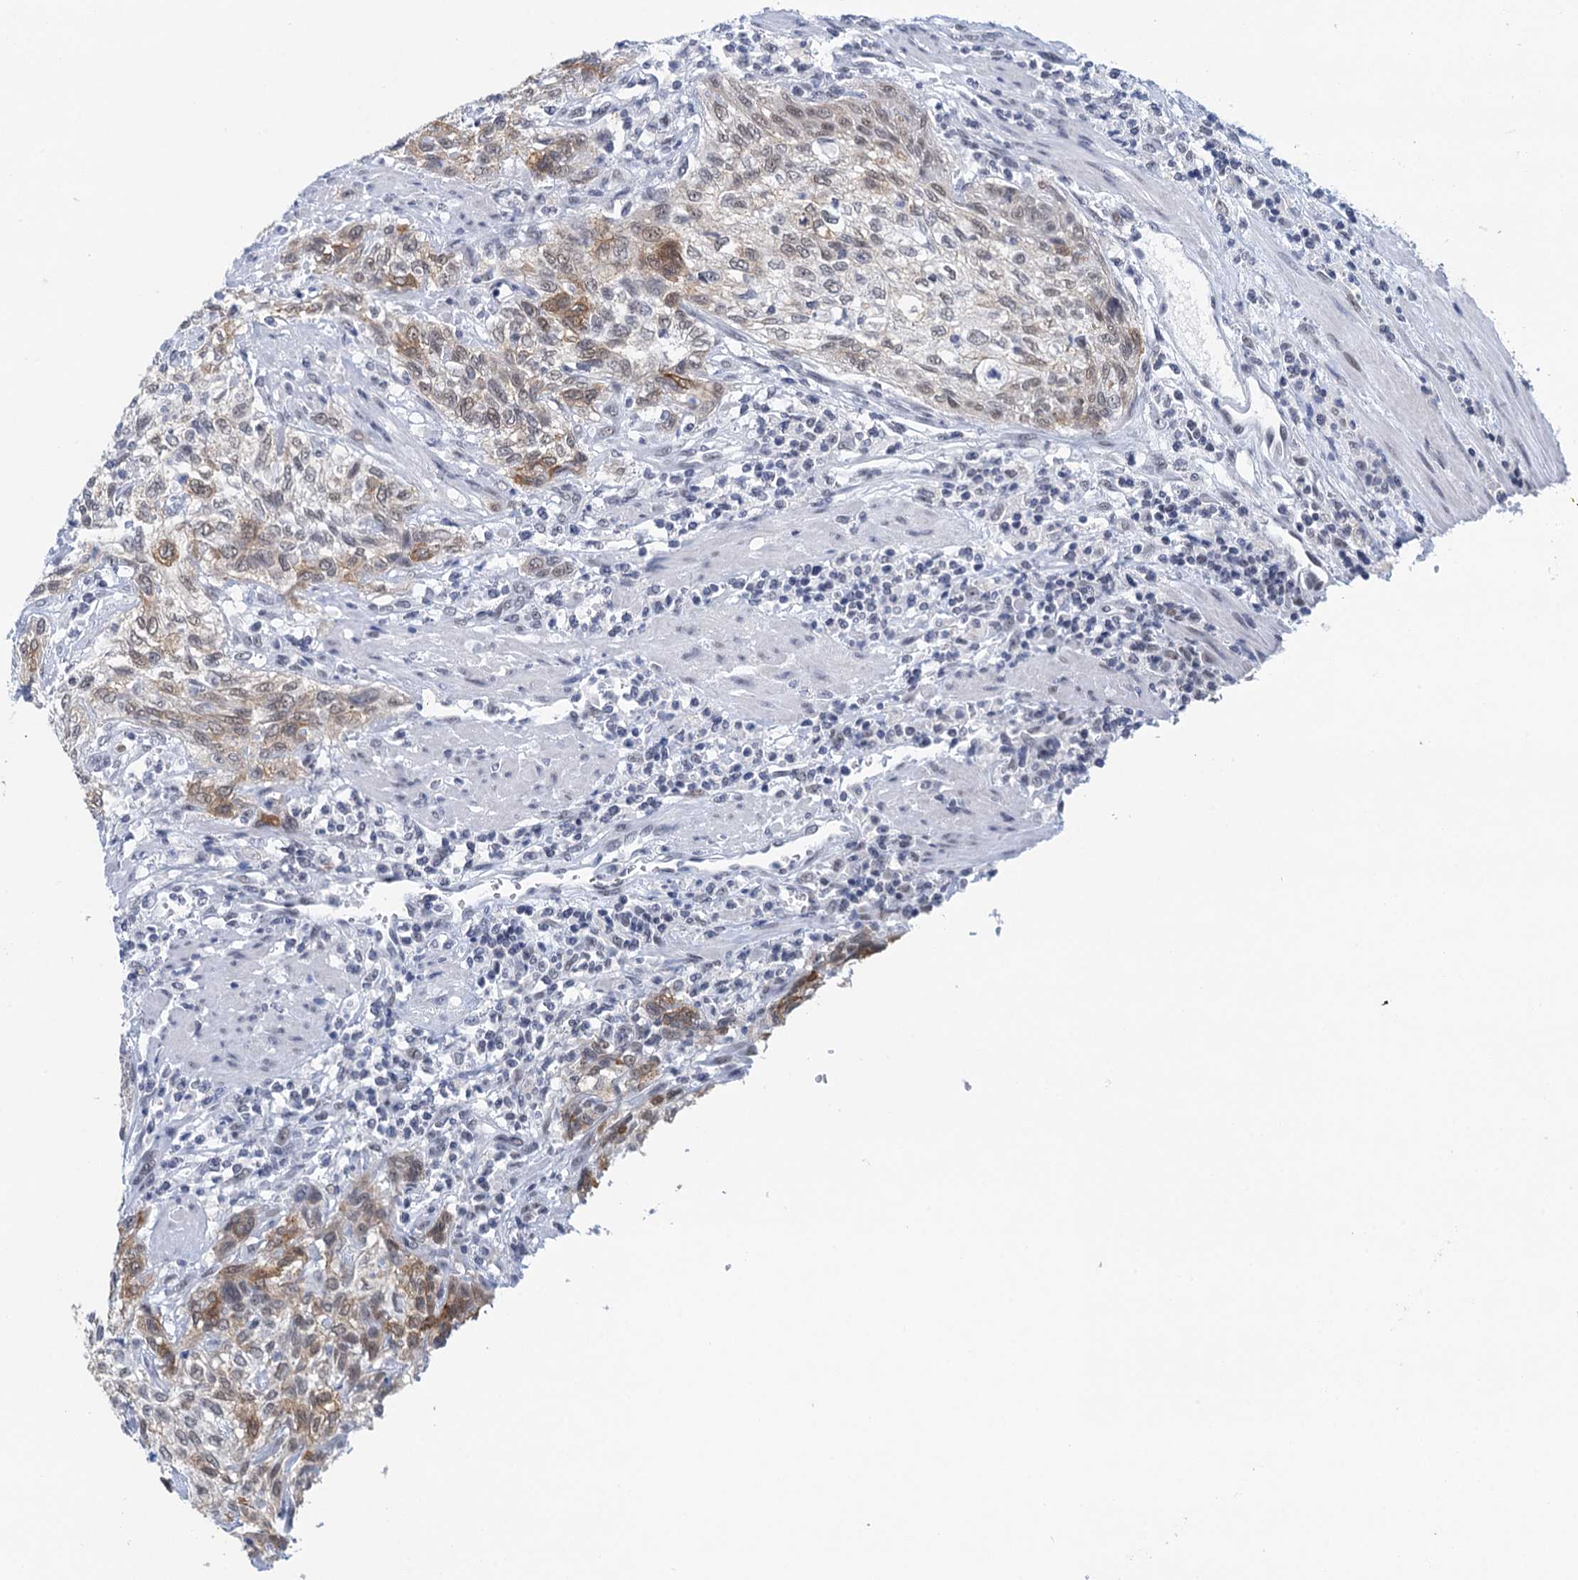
{"staining": {"intensity": "moderate", "quantity": "25%-75%", "location": "cytoplasmic/membranous"}, "tissue": "urothelial cancer", "cell_type": "Tumor cells", "image_type": "cancer", "snomed": [{"axis": "morphology", "description": "Normal tissue, NOS"}, {"axis": "morphology", "description": "Urothelial carcinoma, NOS"}, {"axis": "topography", "description": "Urinary bladder"}, {"axis": "topography", "description": "Peripheral nerve tissue"}], "caption": "Immunohistochemical staining of transitional cell carcinoma shows medium levels of moderate cytoplasmic/membranous expression in approximately 25%-75% of tumor cells.", "gene": "EPS8L1", "patient": {"sex": "male", "age": 35}}